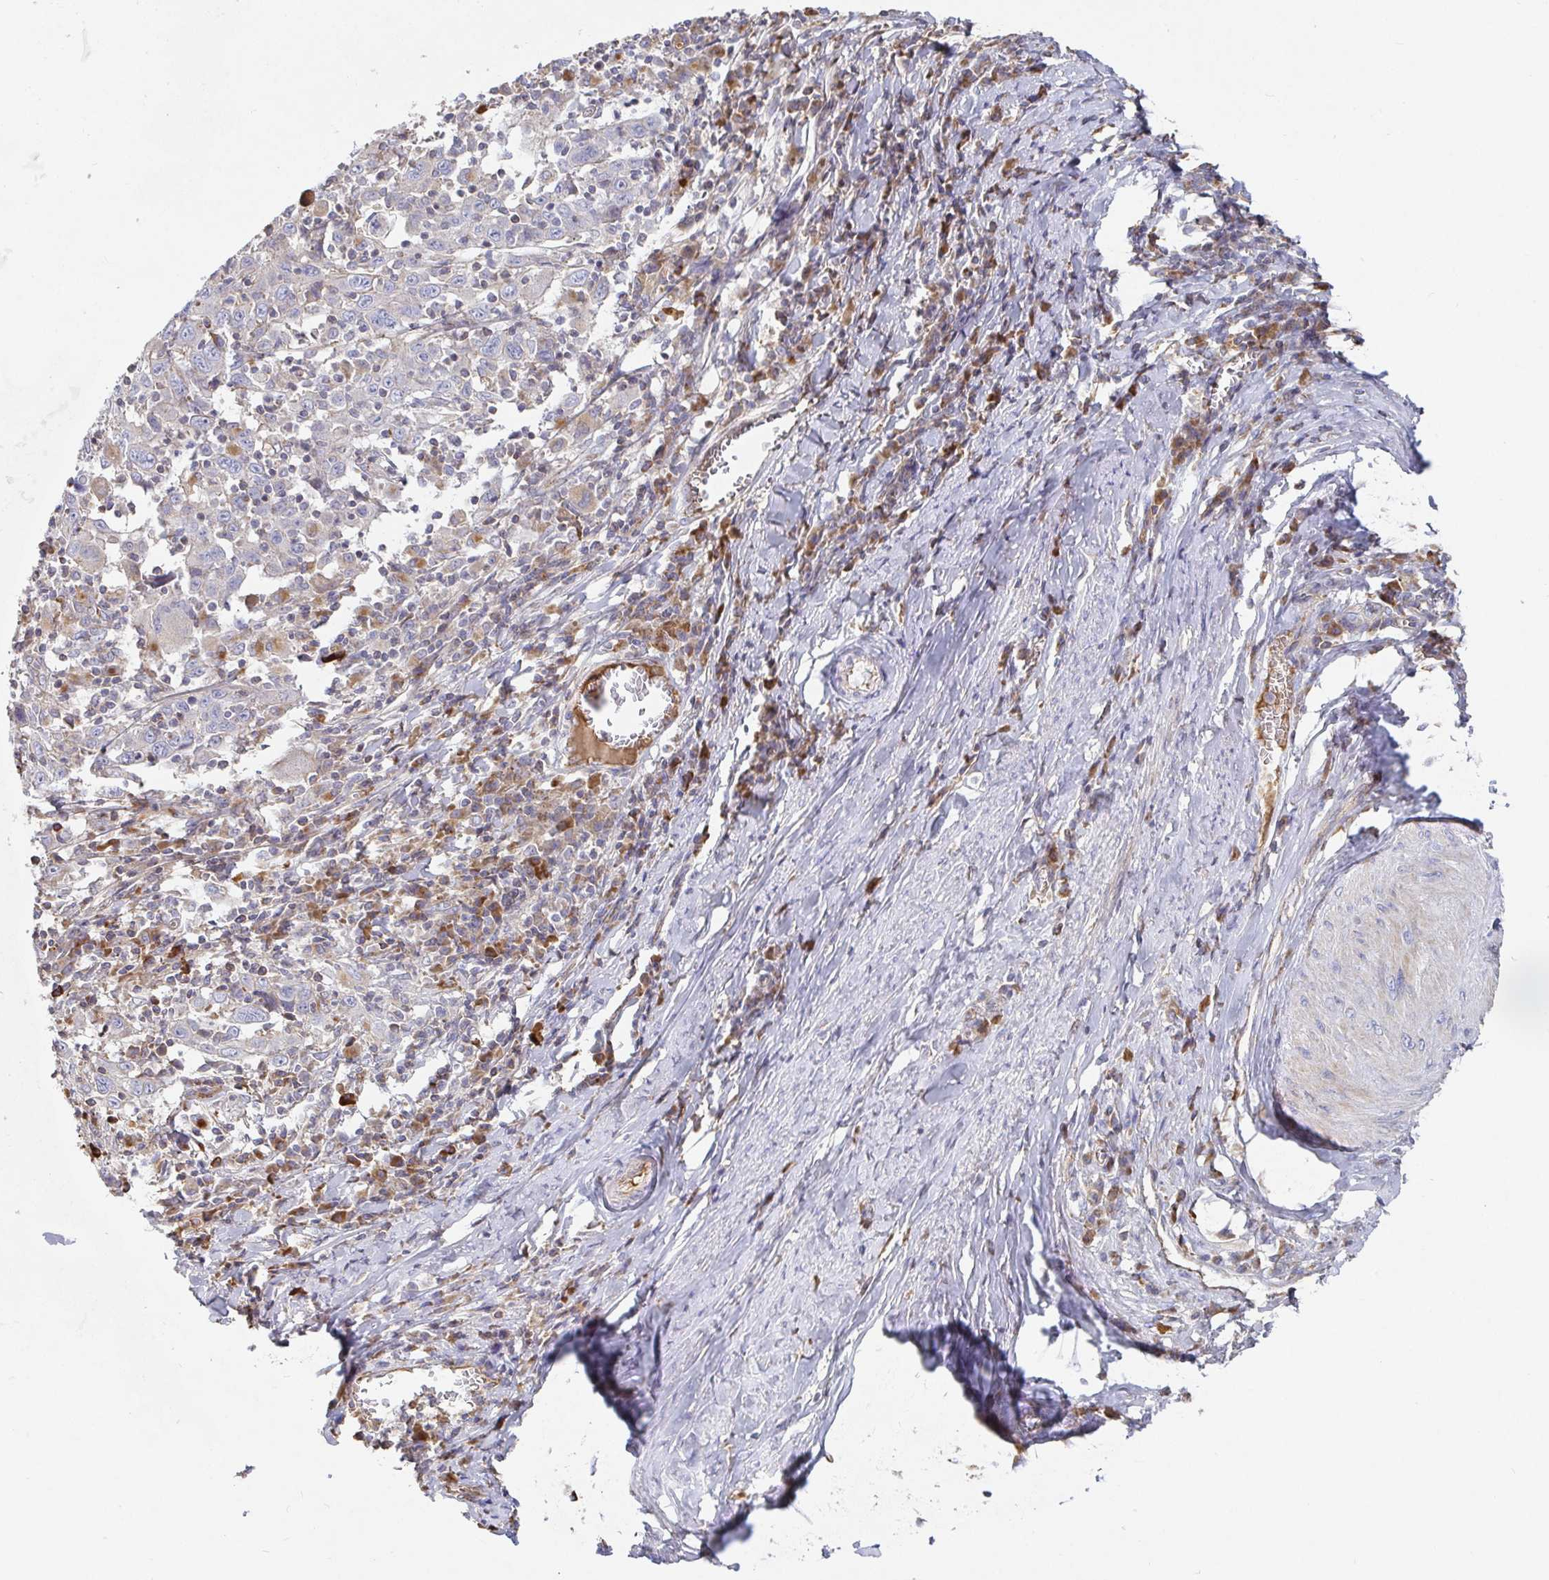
{"staining": {"intensity": "negative", "quantity": "none", "location": "none"}, "tissue": "cervical cancer", "cell_type": "Tumor cells", "image_type": "cancer", "snomed": [{"axis": "morphology", "description": "Squamous cell carcinoma, NOS"}, {"axis": "topography", "description": "Cervix"}], "caption": "Photomicrograph shows no protein positivity in tumor cells of cervical squamous cell carcinoma tissue.", "gene": "IRAK2", "patient": {"sex": "female", "age": 46}}